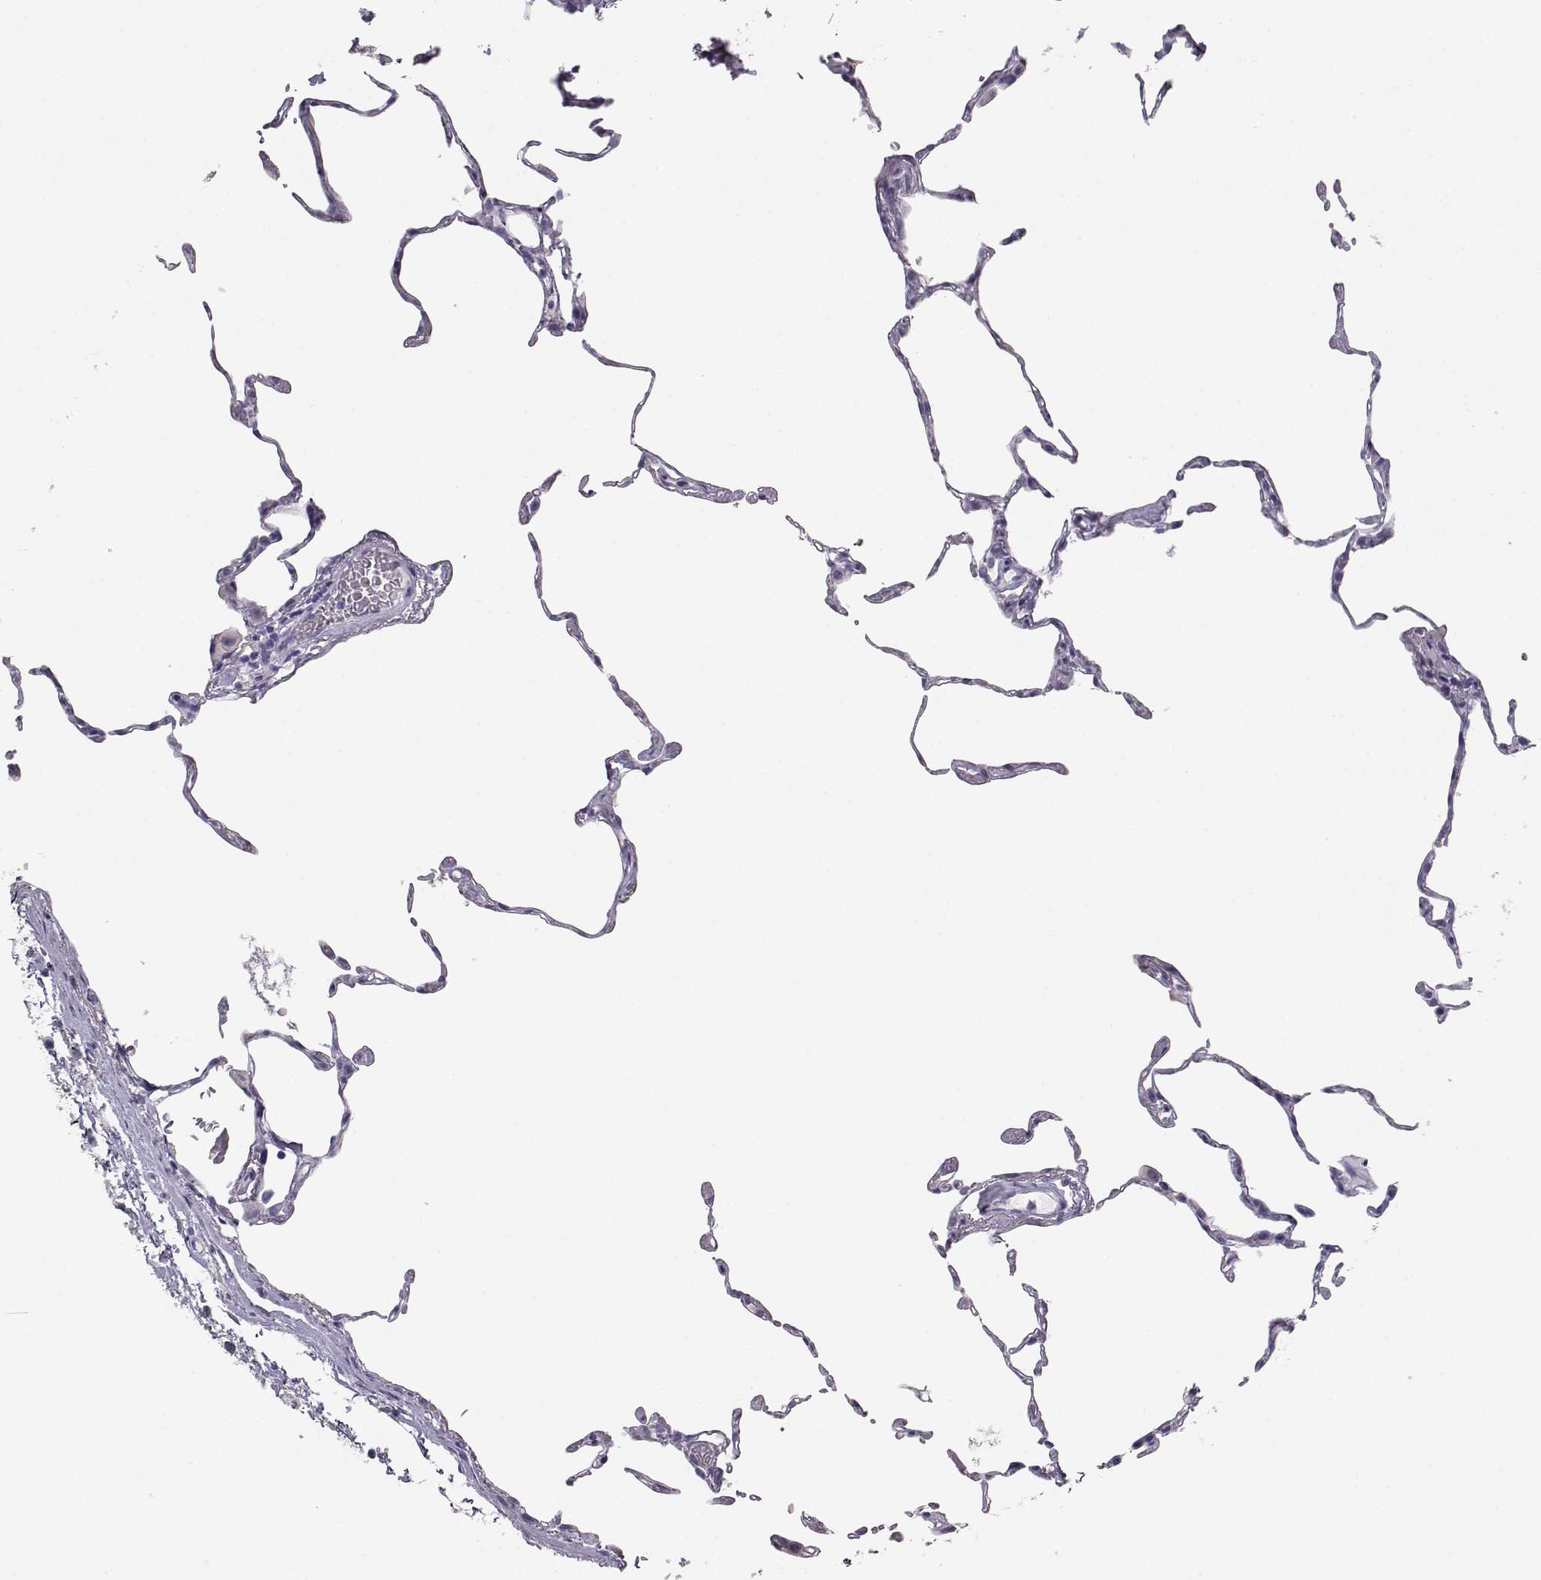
{"staining": {"intensity": "negative", "quantity": "none", "location": "none"}, "tissue": "lung", "cell_type": "Alveolar cells", "image_type": "normal", "snomed": [{"axis": "morphology", "description": "Normal tissue, NOS"}, {"axis": "topography", "description": "Lung"}], "caption": "The IHC photomicrograph has no significant staining in alveolar cells of lung. Brightfield microscopy of immunohistochemistry stained with DAB (3,3'-diaminobenzidine) (brown) and hematoxylin (blue), captured at high magnification.", "gene": "ITLN1", "patient": {"sex": "female", "age": 57}}